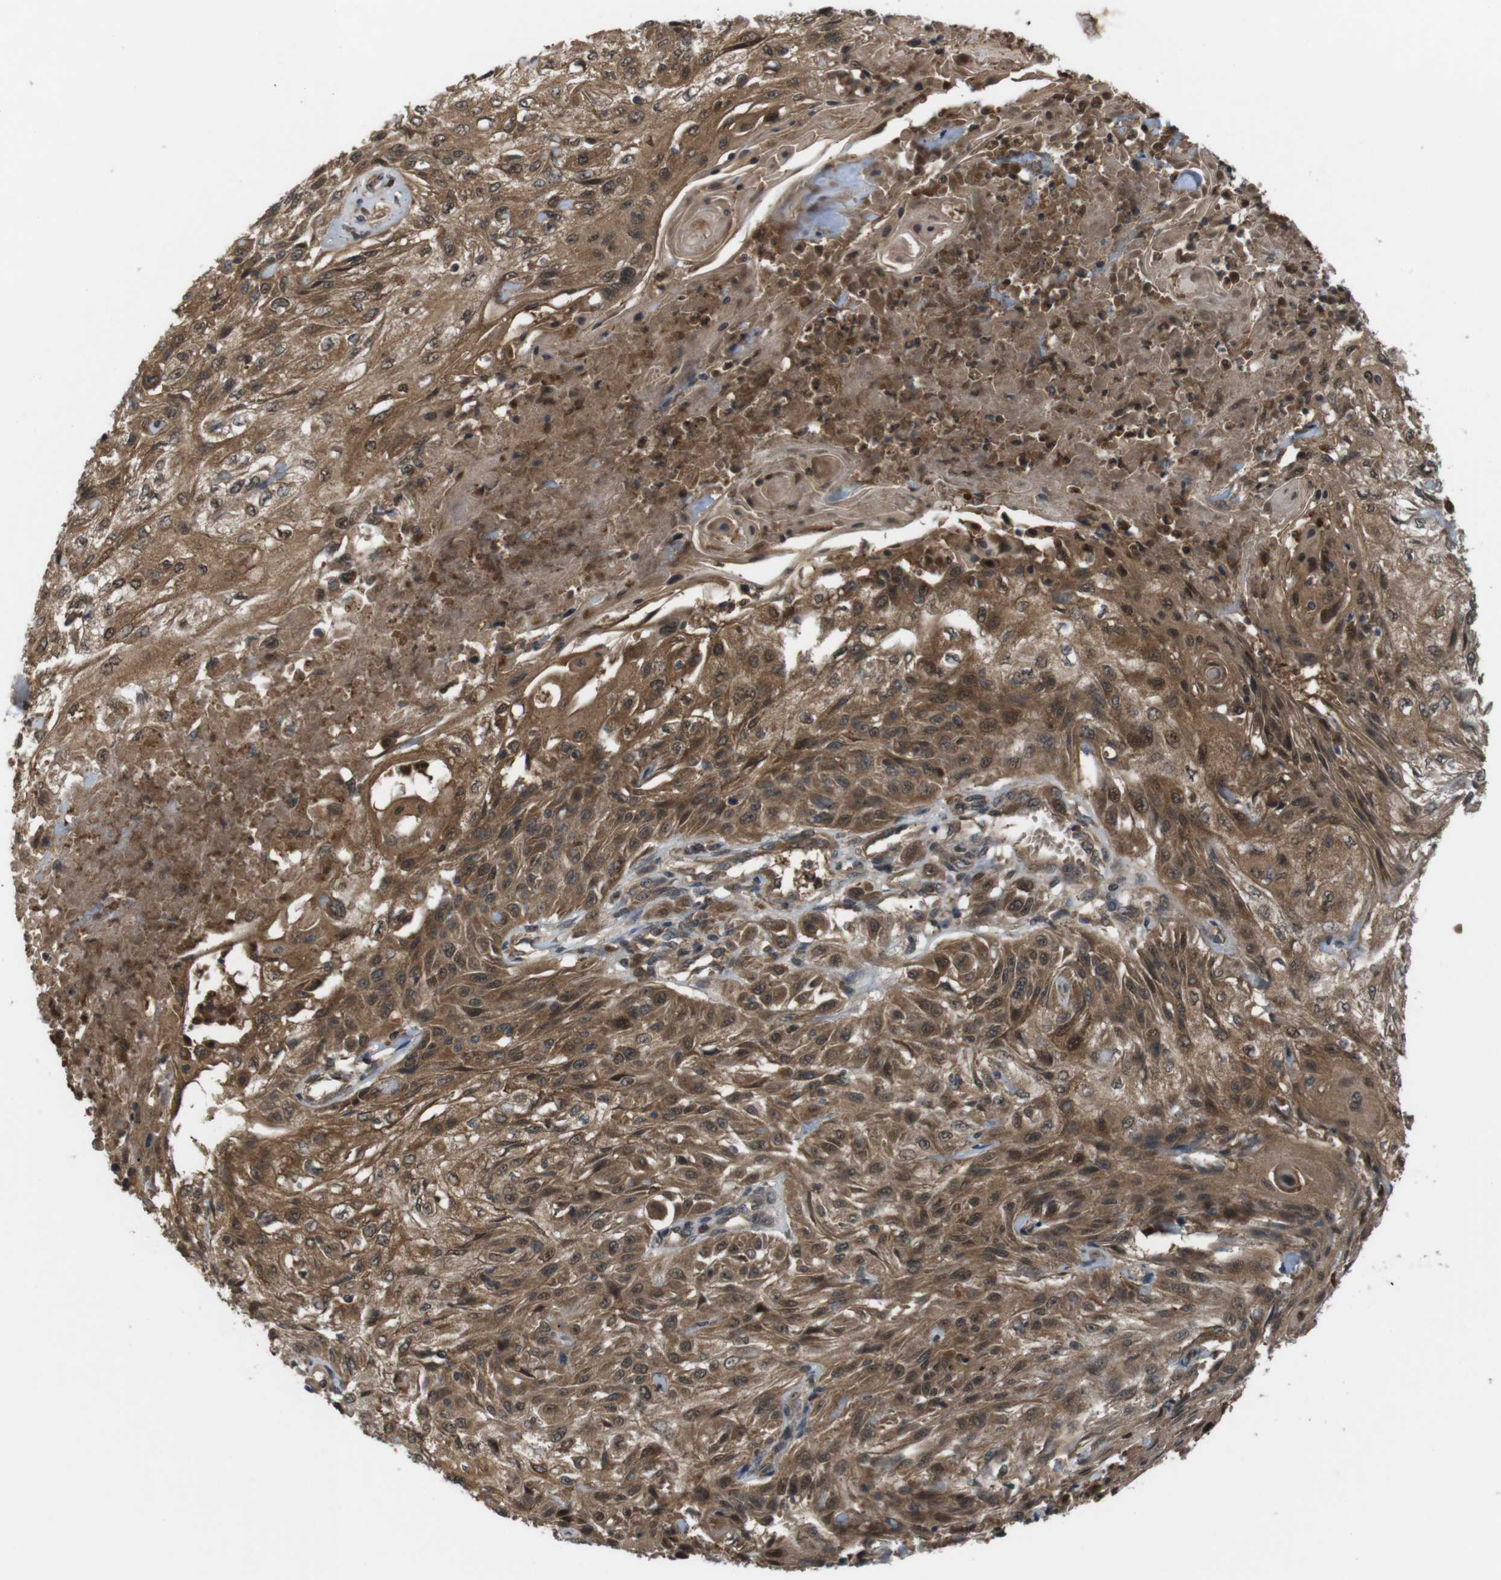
{"staining": {"intensity": "moderate", "quantity": ">75%", "location": "cytoplasmic/membranous"}, "tissue": "skin cancer", "cell_type": "Tumor cells", "image_type": "cancer", "snomed": [{"axis": "morphology", "description": "Squamous cell carcinoma, NOS"}, {"axis": "topography", "description": "Skin"}], "caption": "Brown immunohistochemical staining in human skin cancer (squamous cell carcinoma) reveals moderate cytoplasmic/membranous positivity in about >75% of tumor cells. The protein is stained brown, and the nuclei are stained in blue (DAB IHC with brightfield microscopy, high magnification).", "gene": "NFKBIE", "patient": {"sex": "male", "age": 75}}